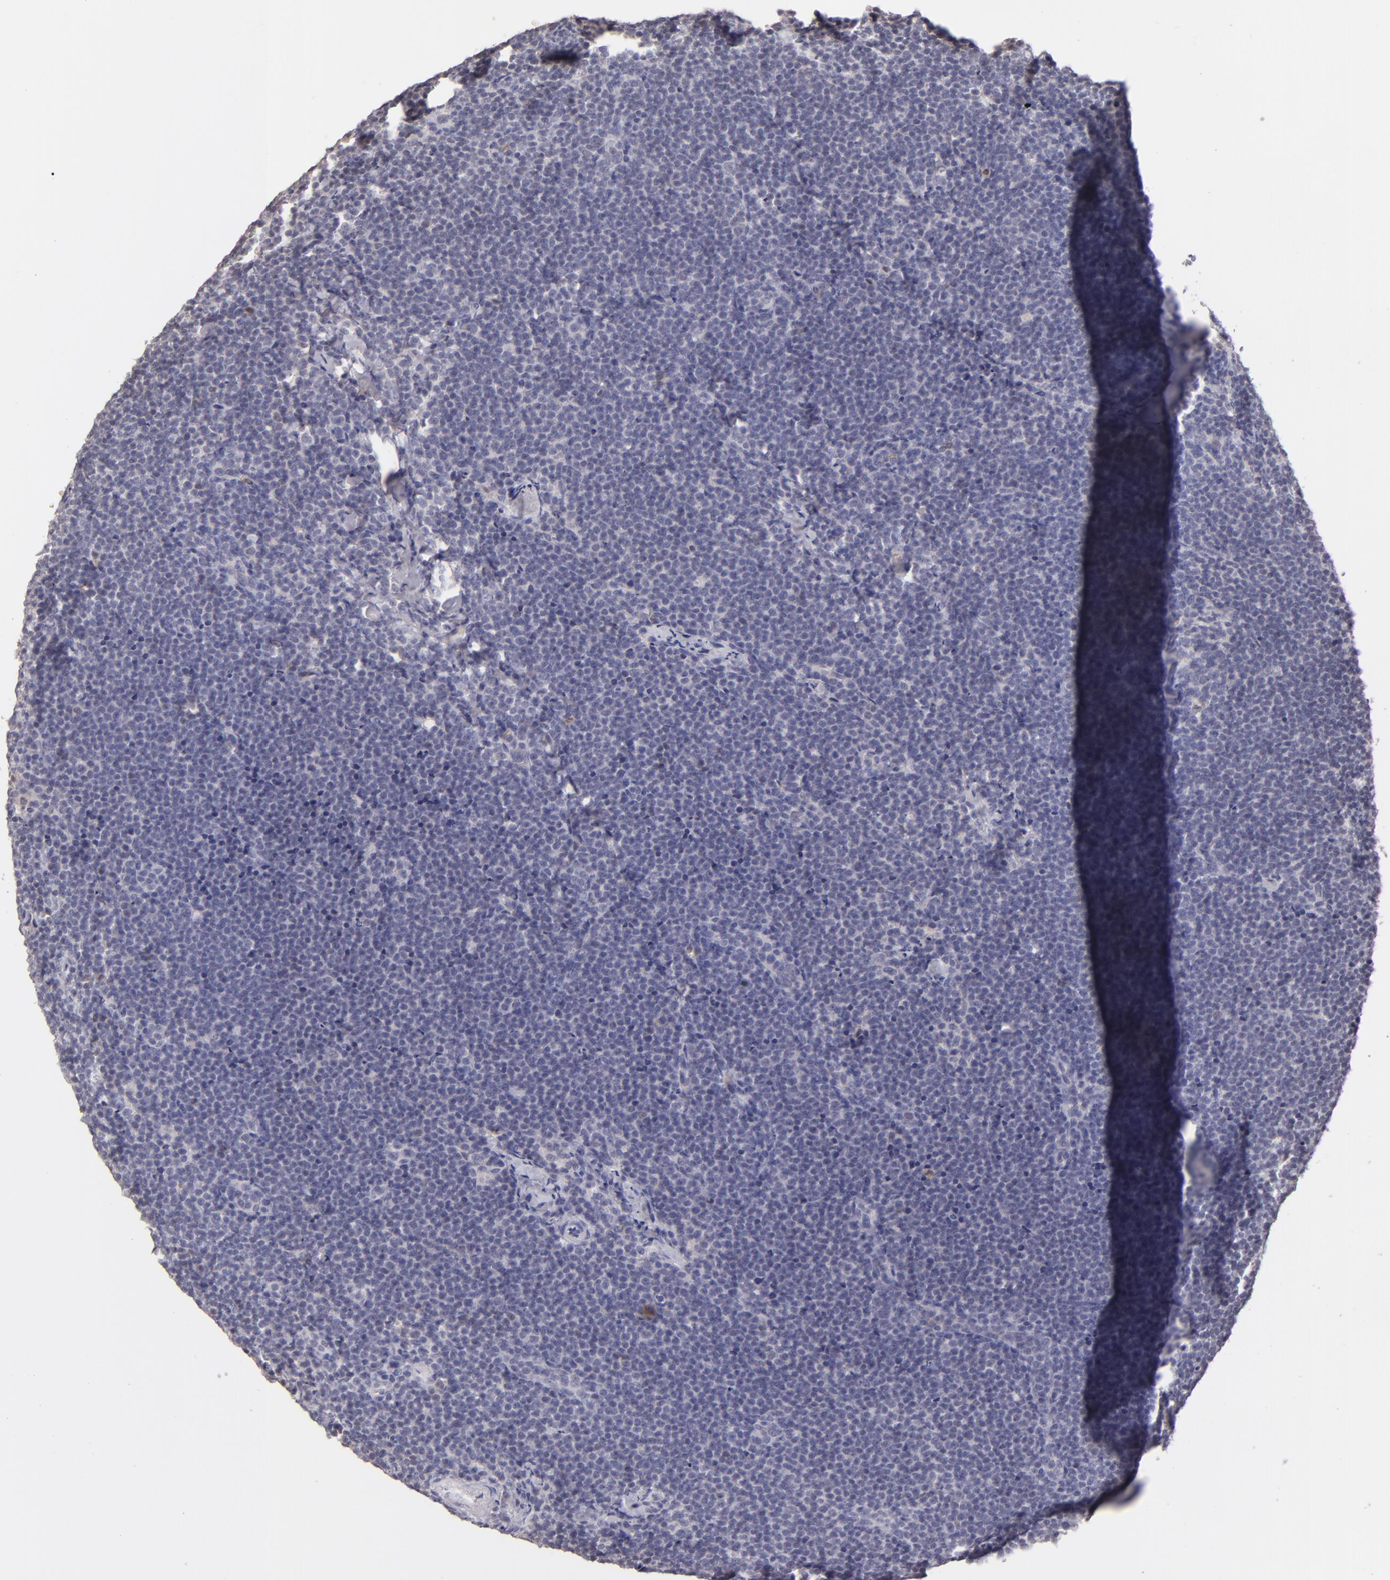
{"staining": {"intensity": "negative", "quantity": "none", "location": "none"}, "tissue": "lymphoma", "cell_type": "Tumor cells", "image_type": "cancer", "snomed": [{"axis": "morphology", "description": "Malignant lymphoma, non-Hodgkin's type, High grade"}, {"axis": "topography", "description": "Lymph node"}], "caption": "High magnification brightfield microscopy of lymphoma stained with DAB (3,3'-diaminobenzidine) (brown) and counterstained with hematoxylin (blue): tumor cells show no significant expression.", "gene": "LRG1", "patient": {"sex": "female", "age": 58}}